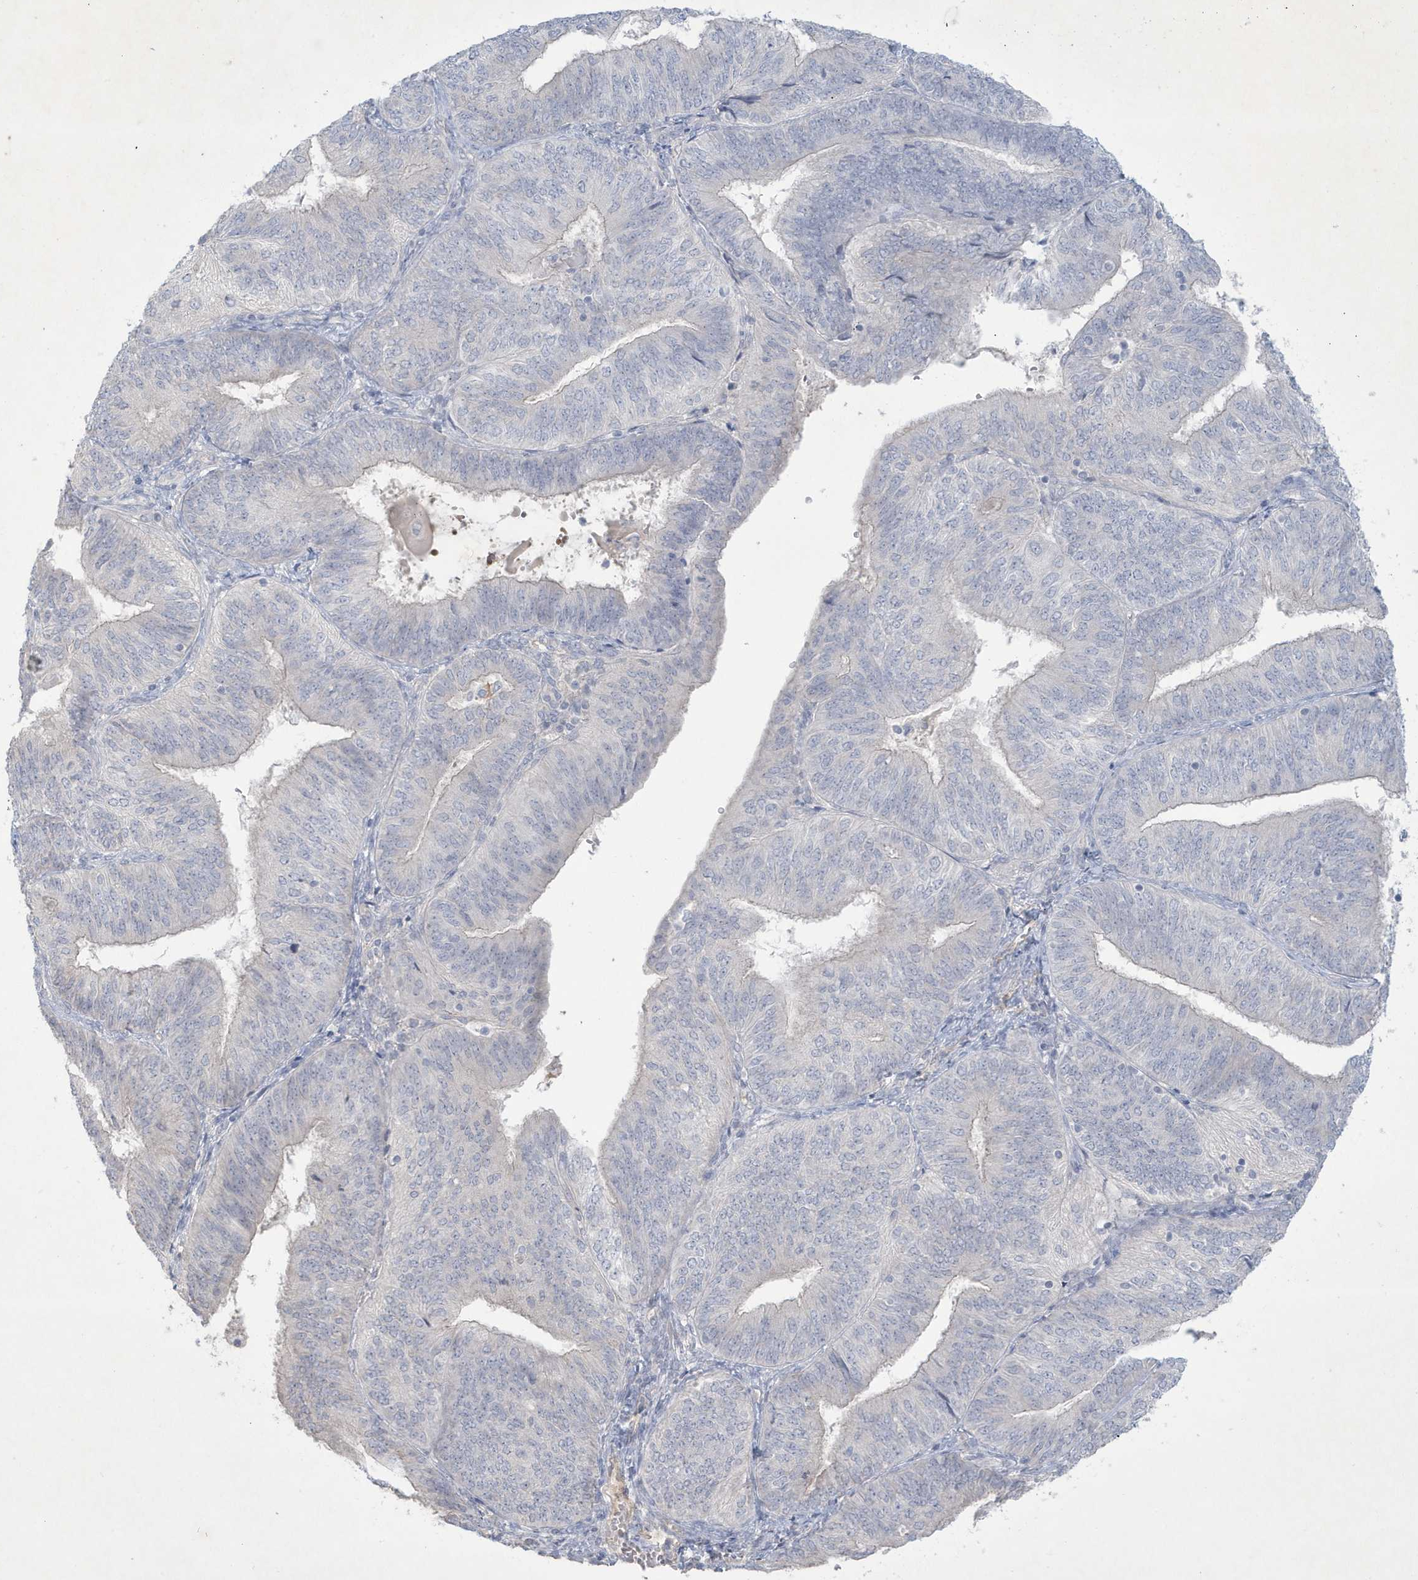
{"staining": {"intensity": "negative", "quantity": "none", "location": "none"}, "tissue": "endometrial cancer", "cell_type": "Tumor cells", "image_type": "cancer", "snomed": [{"axis": "morphology", "description": "Adenocarcinoma, NOS"}, {"axis": "topography", "description": "Endometrium"}], "caption": "IHC of human adenocarcinoma (endometrial) demonstrates no staining in tumor cells.", "gene": "CCDC24", "patient": {"sex": "female", "age": 58}}